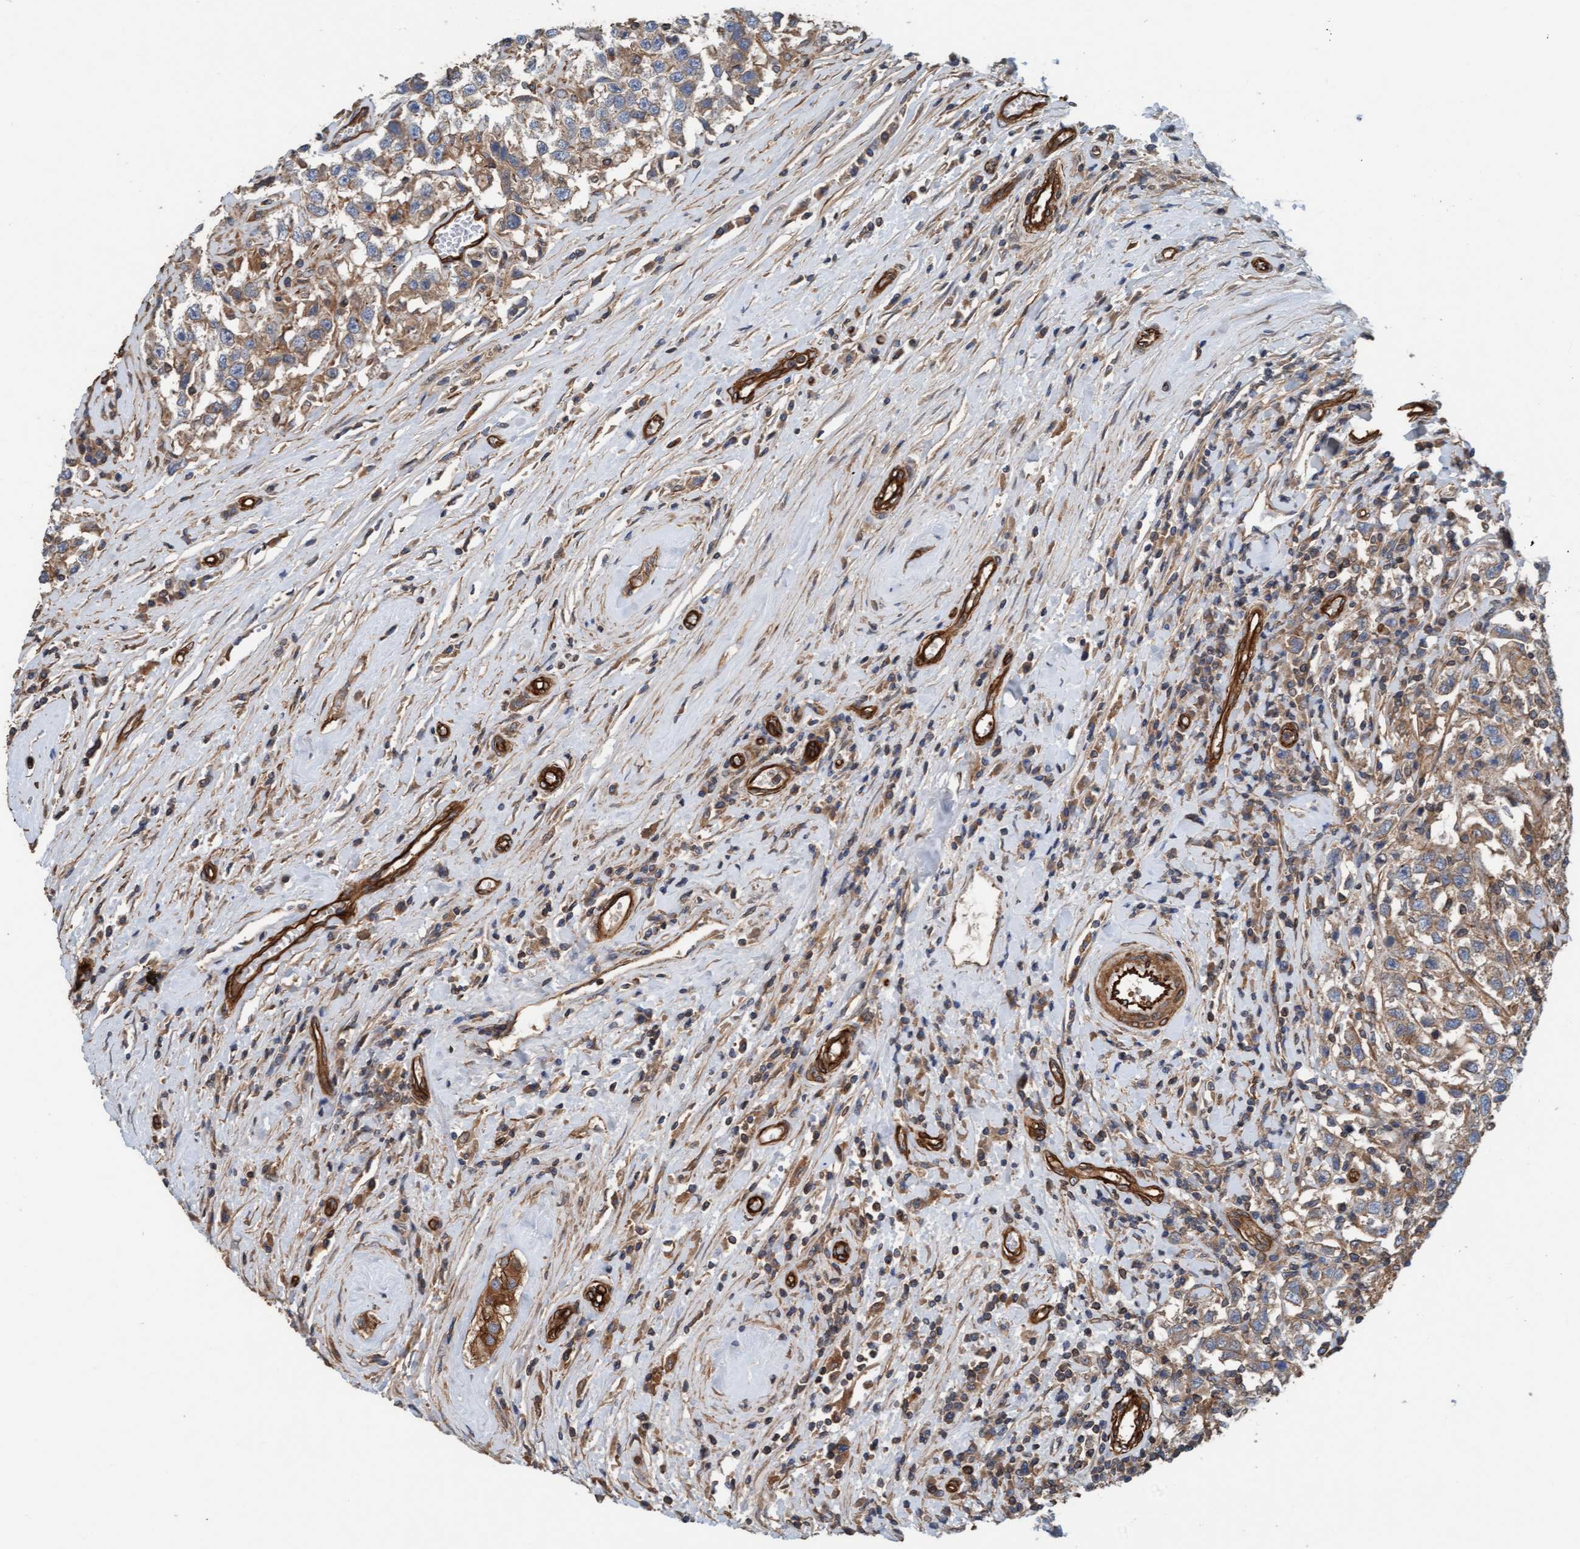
{"staining": {"intensity": "weak", "quantity": "25%-75%", "location": "cytoplasmic/membranous"}, "tissue": "testis cancer", "cell_type": "Tumor cells", "image_type": "cancer", "snomed": [{"axis": "morphology", "description": "Seminoma, NOS"}, {"axis": "topography", "description": "Testis"}], "caption": "Immunohistochemistry of human testis cancer (seminoma) demonstrates low levels of weak cytoplasmic/membranous expression in about 25%-75% of tumor cells. Nuclei are stained in blue.", "gene": "STXBP4", "patient": {"sex": "male", "age": 41}}